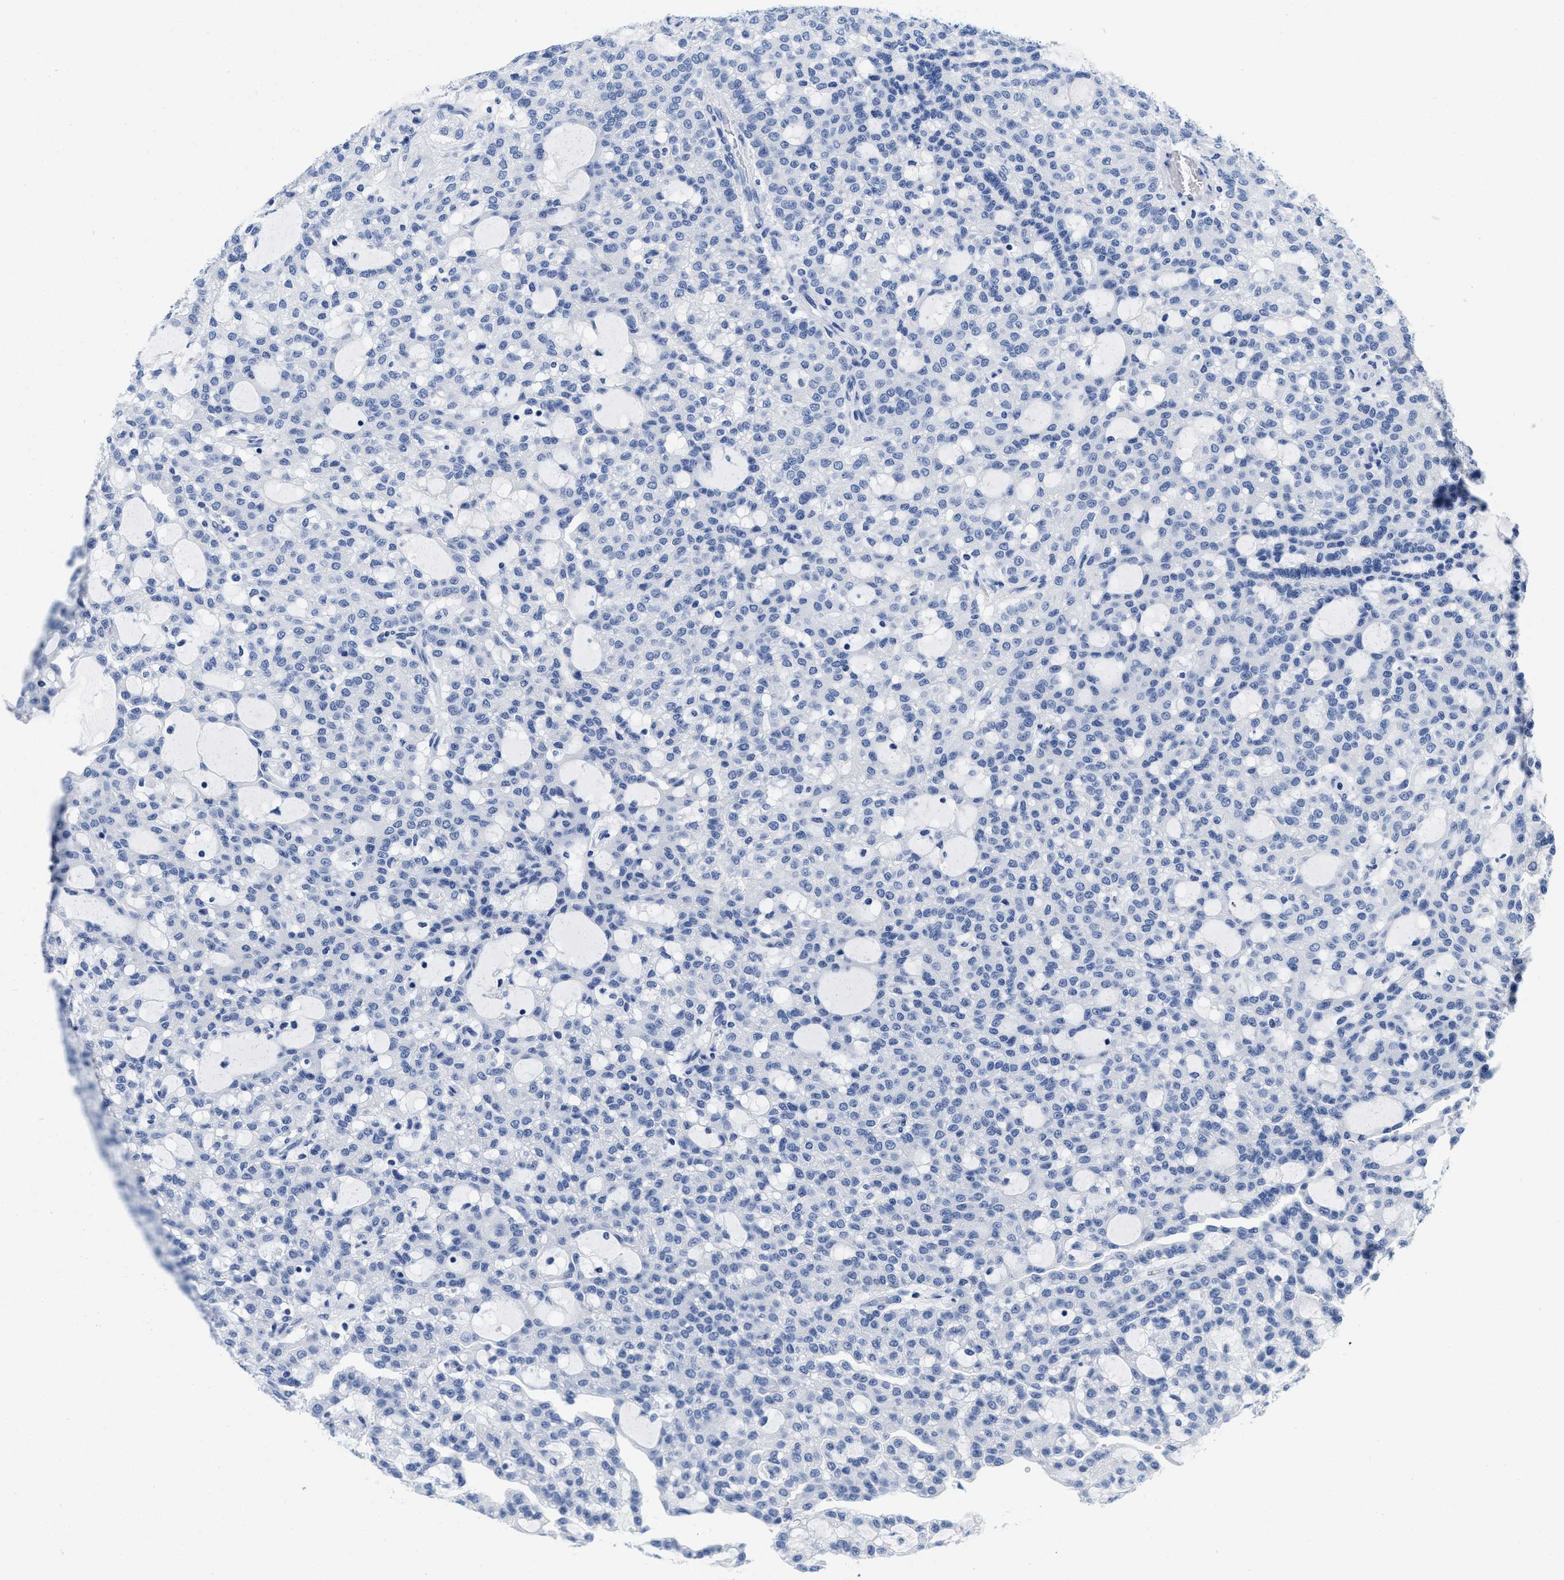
{"staining": {"intensity": "negative", "quantity": "none", "location": "none"}, "tissue": "renal cancer", "cell_type": "Tumor cells", "image_type": "cancer", "snomed": [{"axis": "morphology", "description": "Adenocarcinoma, NOS"}, {"axis": "topography", "description": "Kidney"}], "caption": "The photomicrograph exhibits no staining of tumor cells in renal cancer.", "gene": "TTC3", "patient": {"sex": "male", "age": 63}}